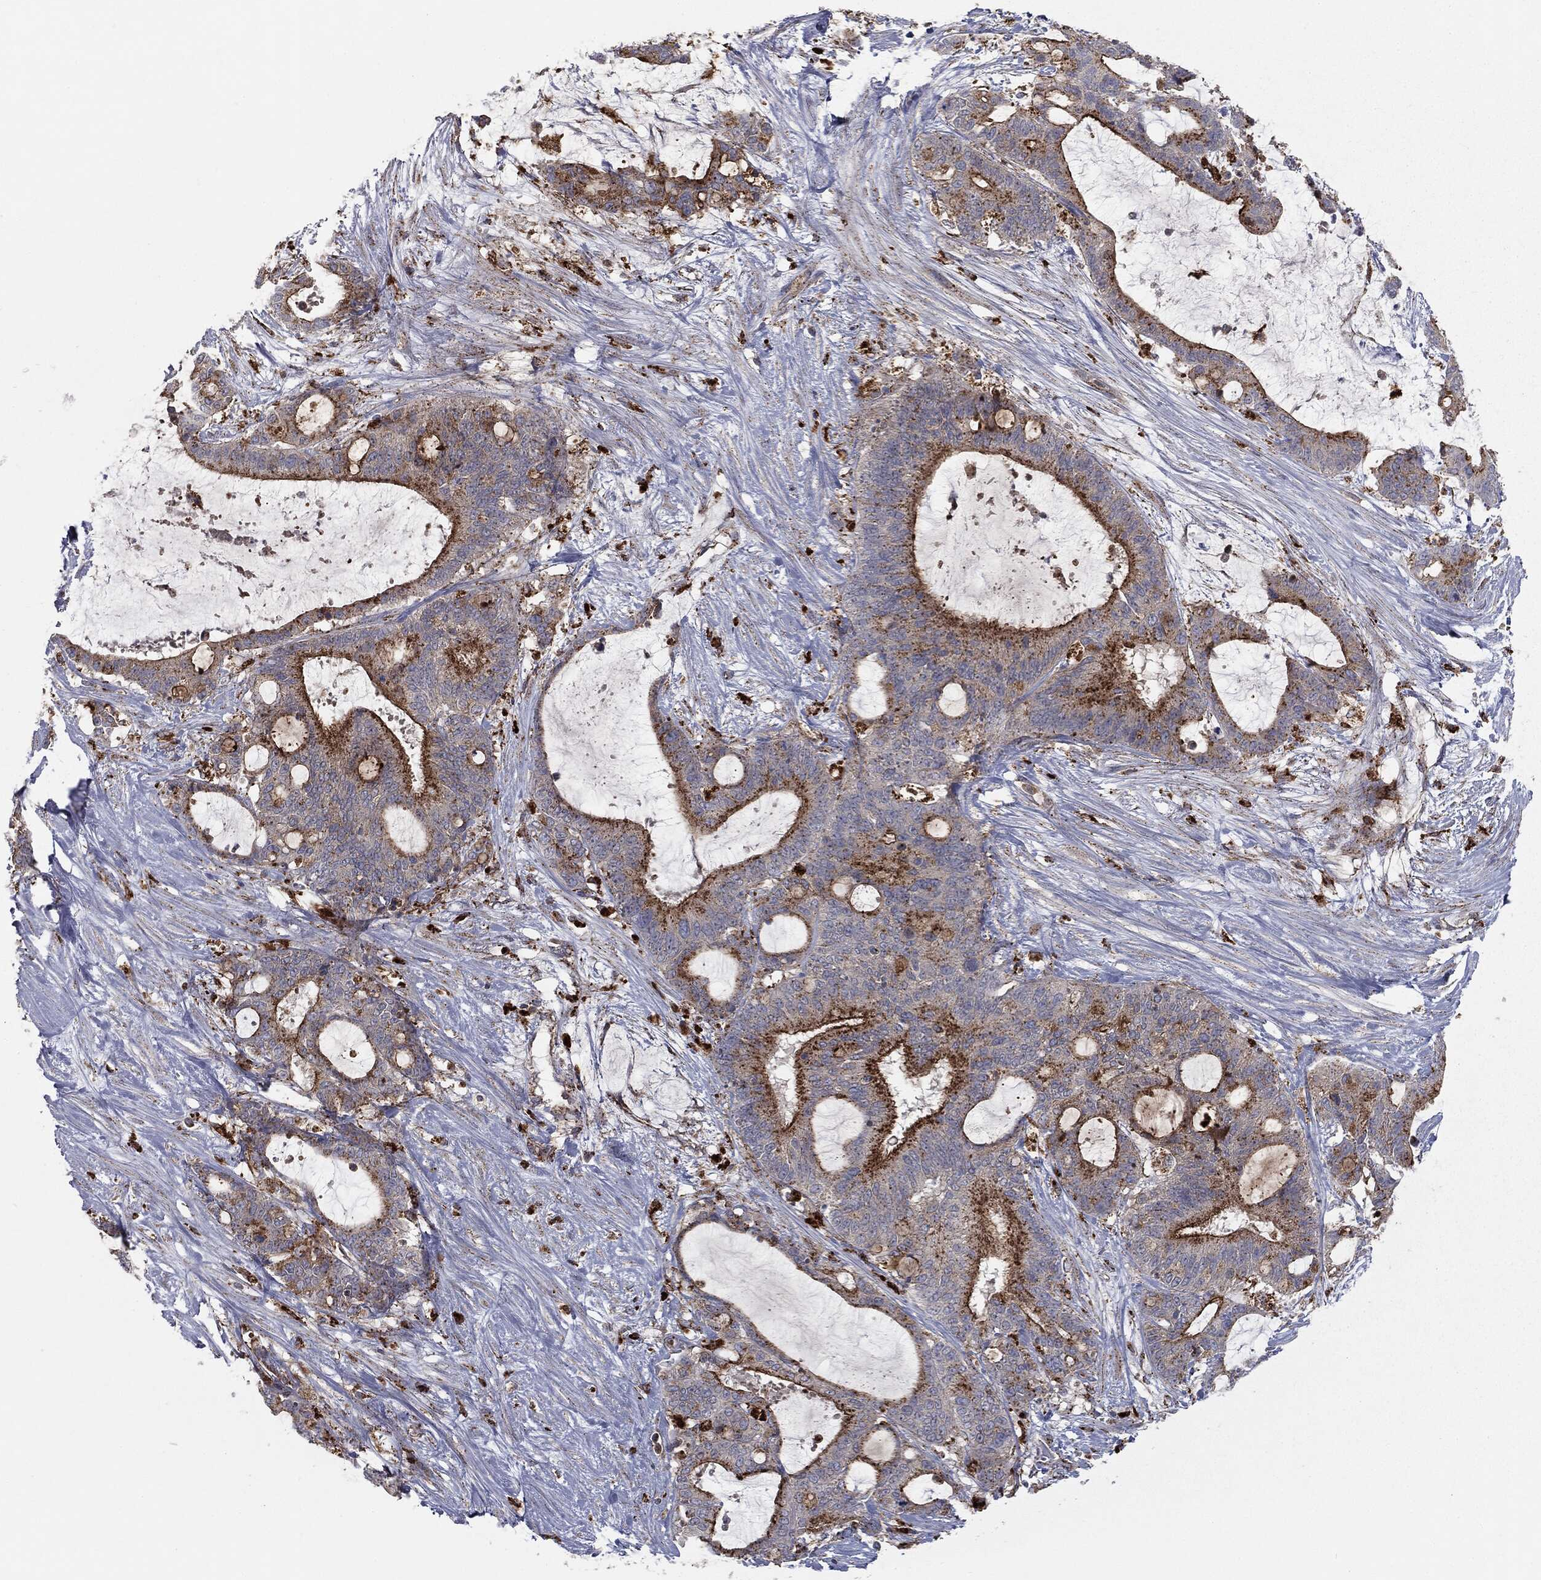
{"staining": {"intensity": "strong", "quantity": "25%-75%", "location": "cytoplasmic/membranous"}, "tissue": "liver cancer", "cell_type": "Tumor cells", "image_type": "cancer", "snomed": [{"axis": "morphology", "description": "Normal tissue, NOS"}, {"axis": "morphology", "description": "Cholangiocarcinoma"}, {"axis": "topography", "description": "Liver"}, {"axis": "topography", "description": "Peripheral nerve tissue"}], "caption": "Immunohistochemistry (IHC) photomicrograph of neoplastic tissue: liver cancer stained using IHC displays high levels of strong protein expression localized specifically in the cytoplasmic/membranous of tumor cells, appearing as a cytoplasmic/membranous brown color.", "gene": "CTSA", "patient": {"sex": "female", "age": 73}}